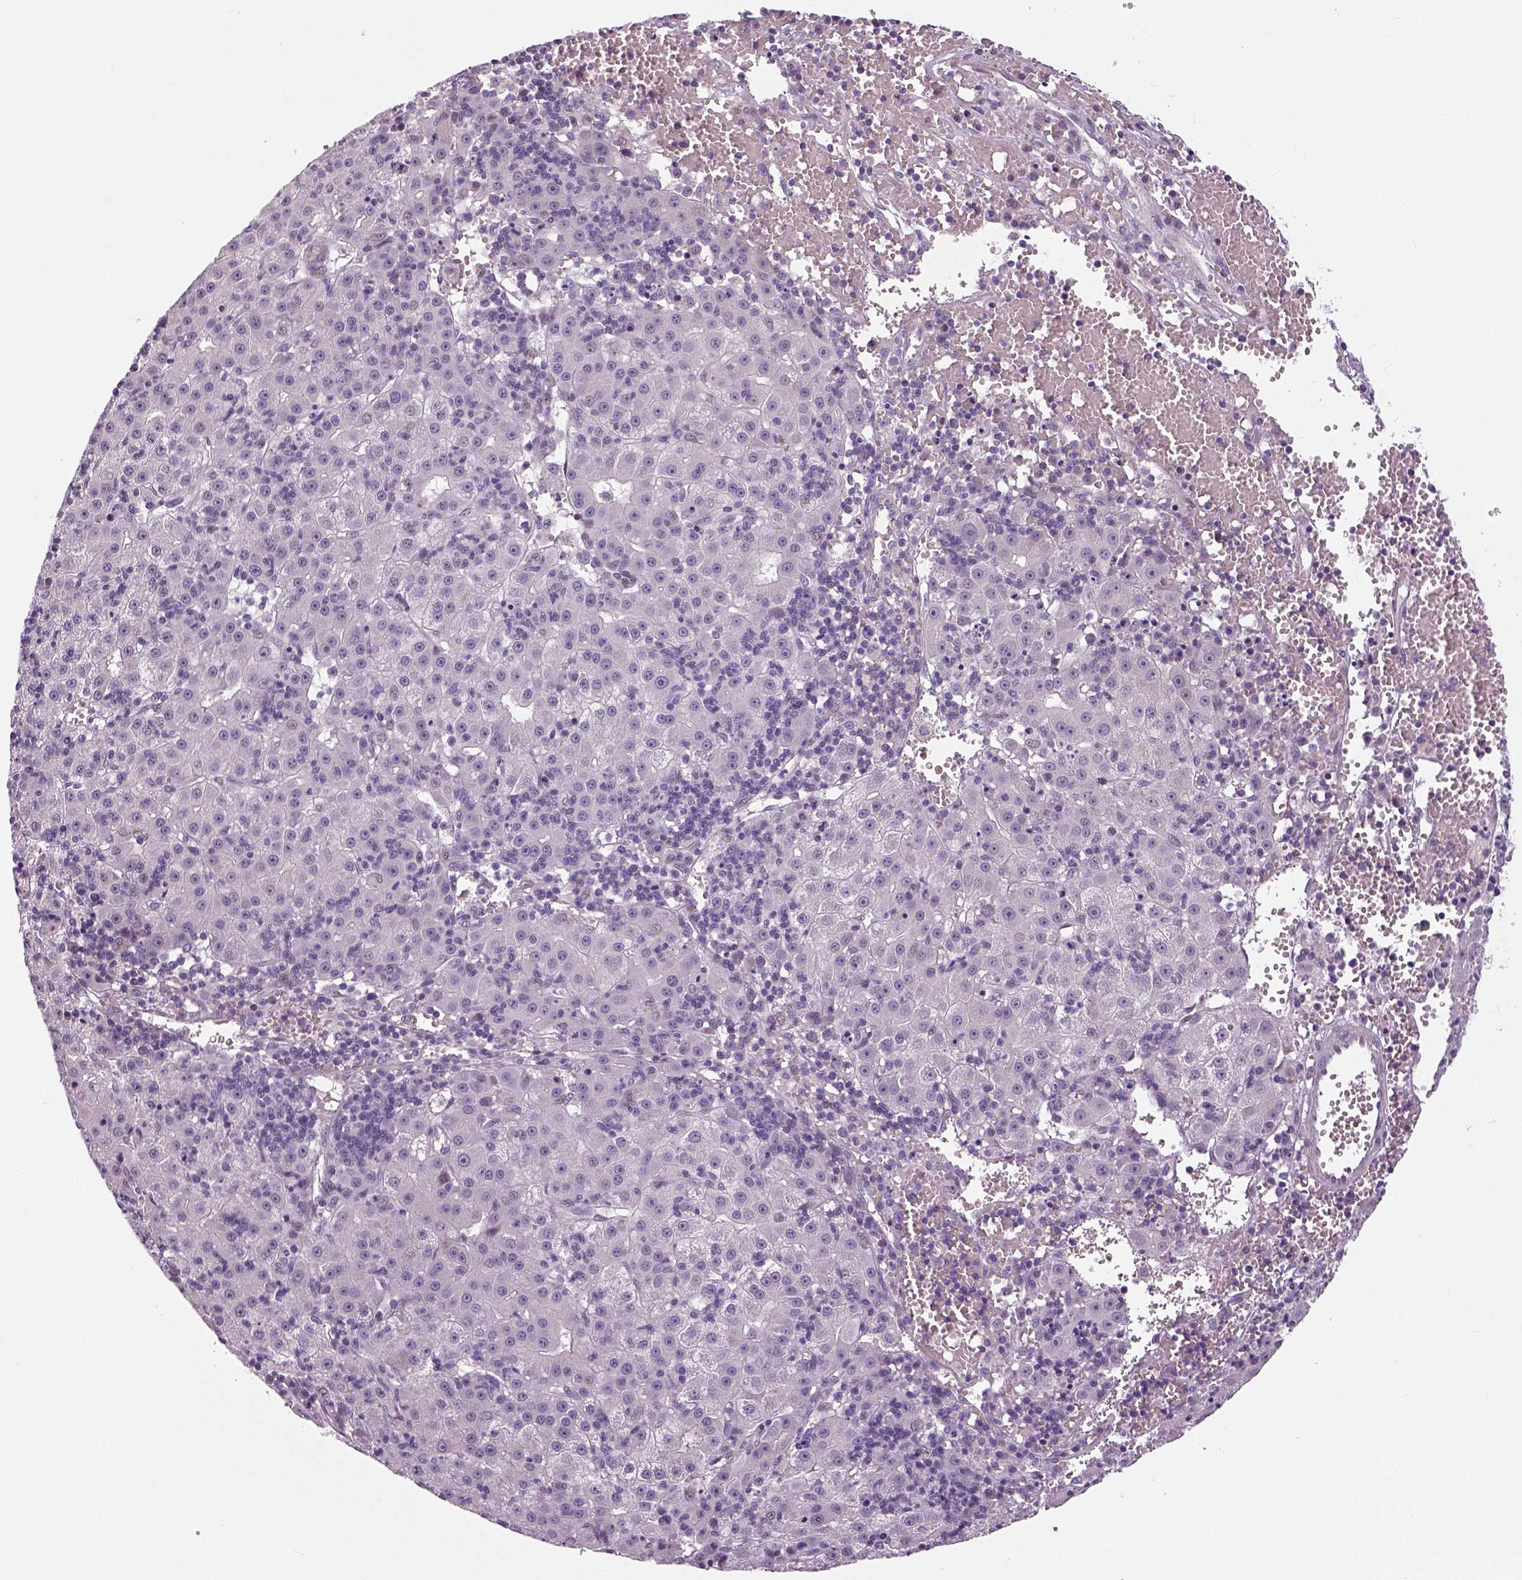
{"staining": {"intensity": "negative", "quantity": "none", "location": "none"}, "tissue": "liver cancer", "cell_type": "Tumor cells", "image_type": "cancer", "snomed": [{"axis": "morphology", "description": "Carcinoma, Hepatocellular, NOS"}, {"axis": "topography", "description": "Liver"}], "caption": "The histopathology image exhibits no significant positivity in tumor cells of hepatocellular carcinoma (liver).", "gene": "NECAB1", "patient": {"sex": "male", "age": 76}}